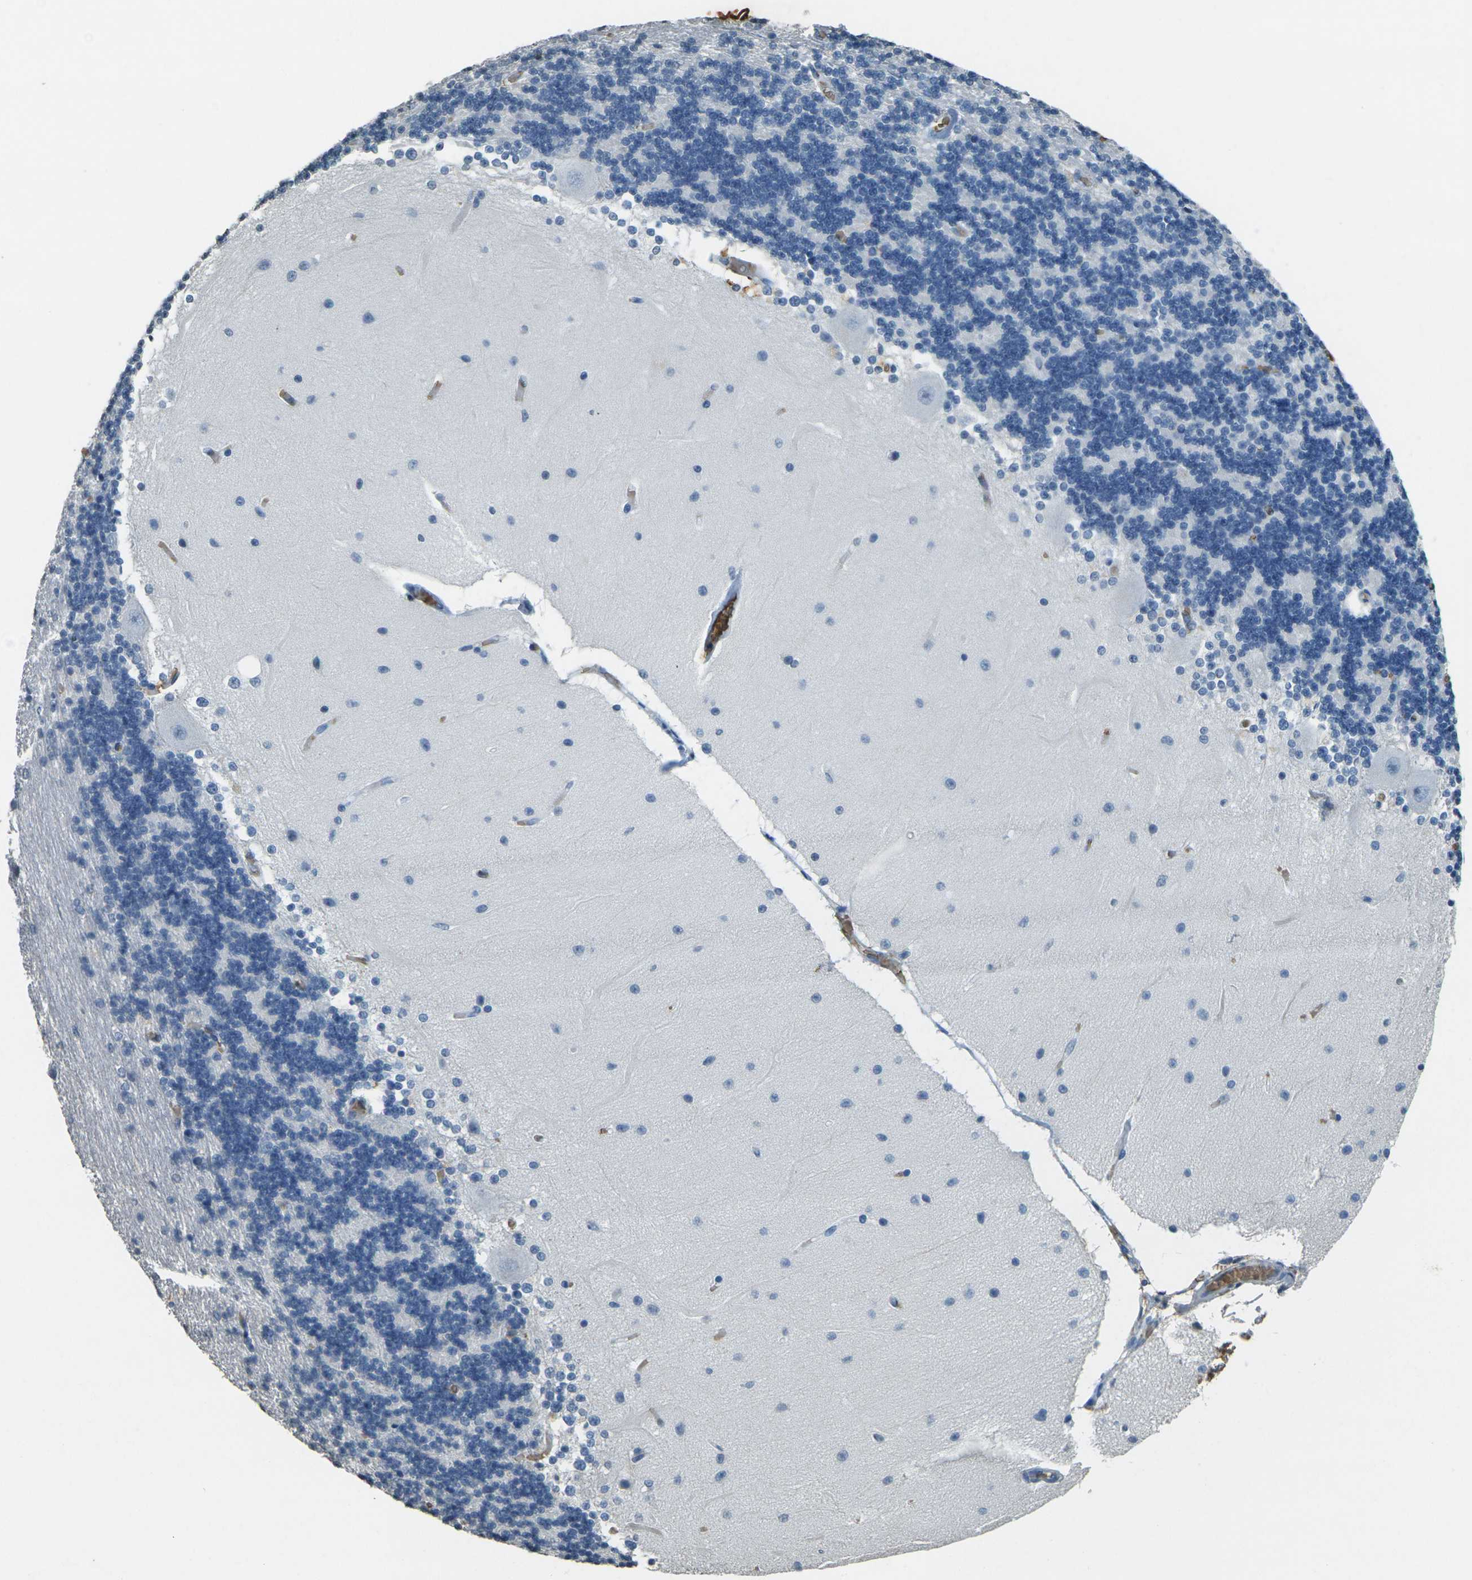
{"staining": {"intensity": "negative", "quantity": "none", "location": "none"}, "tissue": "cerebellum", "cell_type": "Cells in granular layer", "image_type": "normal", "snomed": [{"axis": "morphology", "description": "Normal tissue, NOS"}, {"axis": "topography", "description": "Cerebellum"}], "caption": "This is a histopathology image of immunohistochemistry staining of benign cerebellum, which shows no staining in cells in granular layer.", "gene": "HBB", "patient": {"sex": "female", "age": 54}}